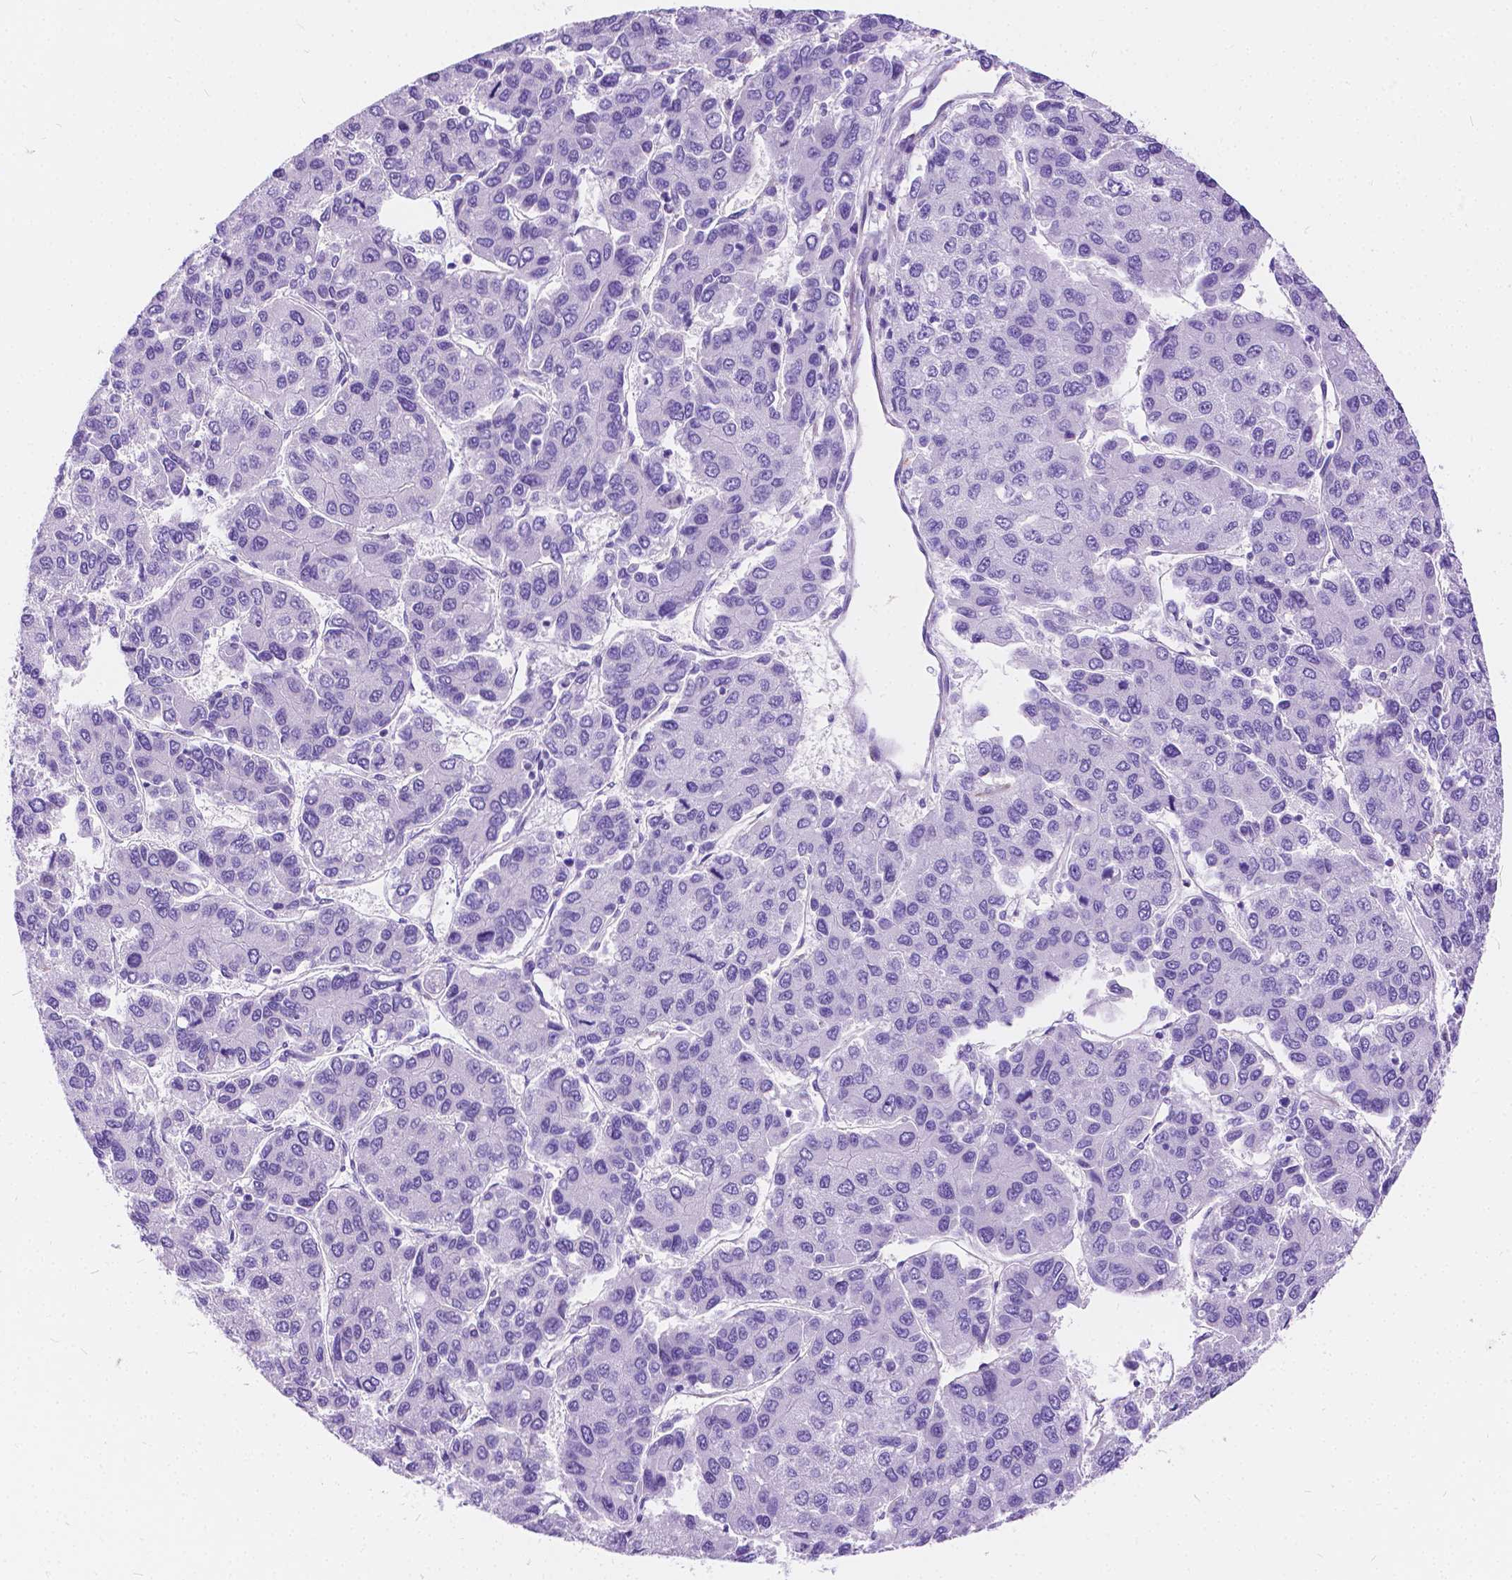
{"staining": {"intensity": "negative", "quantity": "none", "location": "none"}, "tissue": "liver cancer", "cell_type": "Tumor cells", "image_type": "cancer", "snomed": [{"axis": "morphology", "description": "Carcinoma, Hepatocellular, NOS"}, {"axis": "topography", "description": "Liver"}], "caption": "A high-resolution micrograph shows immunohistochemistry staining of liver cancer, which shows no significant positivity in tumor cells.", "gene": "CHRM1", "patient": {"sex": "female", "age": 66}}